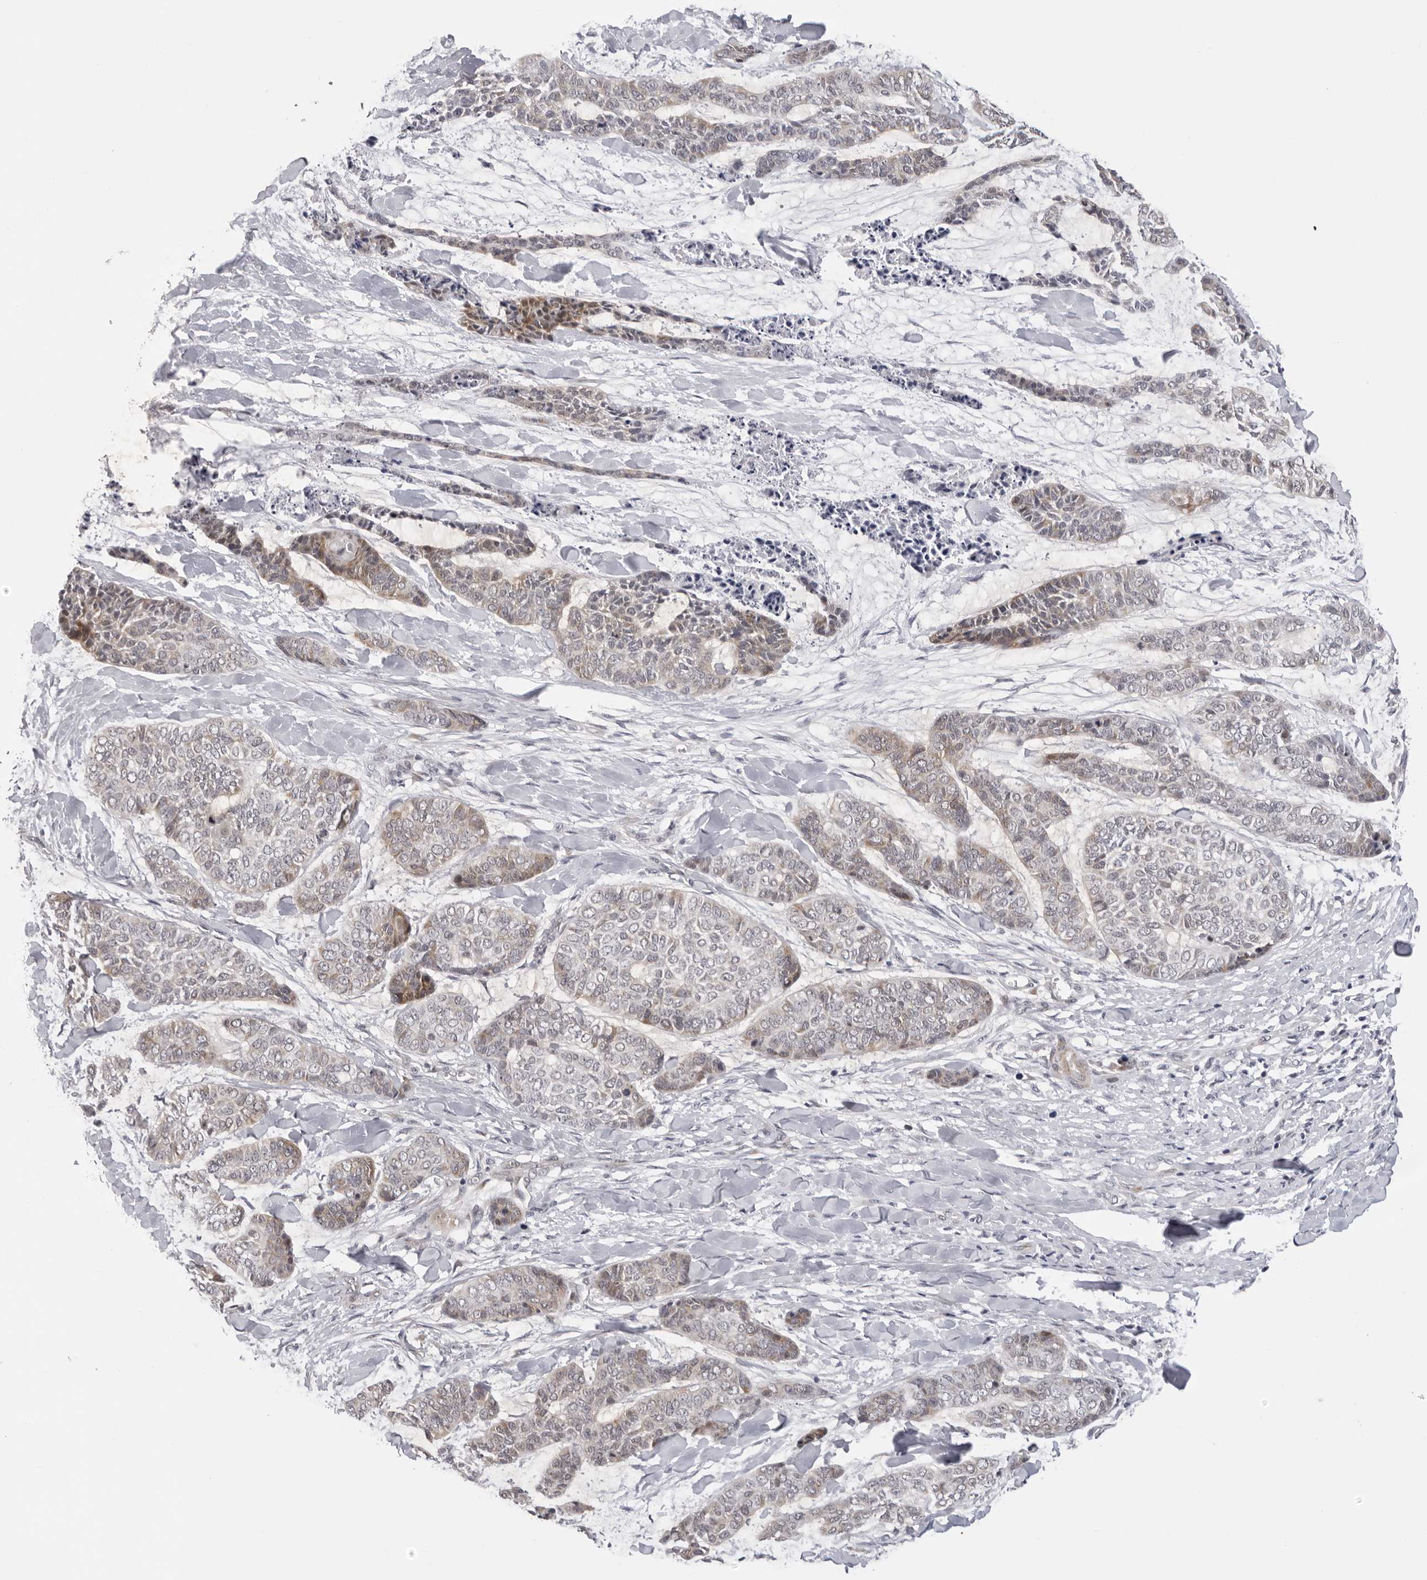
{"staining": {"intensity": "weak", "quantity": "<25%", "location": "cytoplasmic/membranous"}, "tissue": "skin cancer", "cell_type": "Tumor cells", "image_type": "cancer", "snomed": [{"axis": "morphology", "description": "Basal cell carcinoma"}, {"axis": "topography", "description": "Skin"}], "caption": "A photomicrograph of human skin cancer is negative for staining in tumor cells. Nuclei are stained in blue.", "gene": "PRUNE1", "patient": {"sex": "female", "age": 64}}